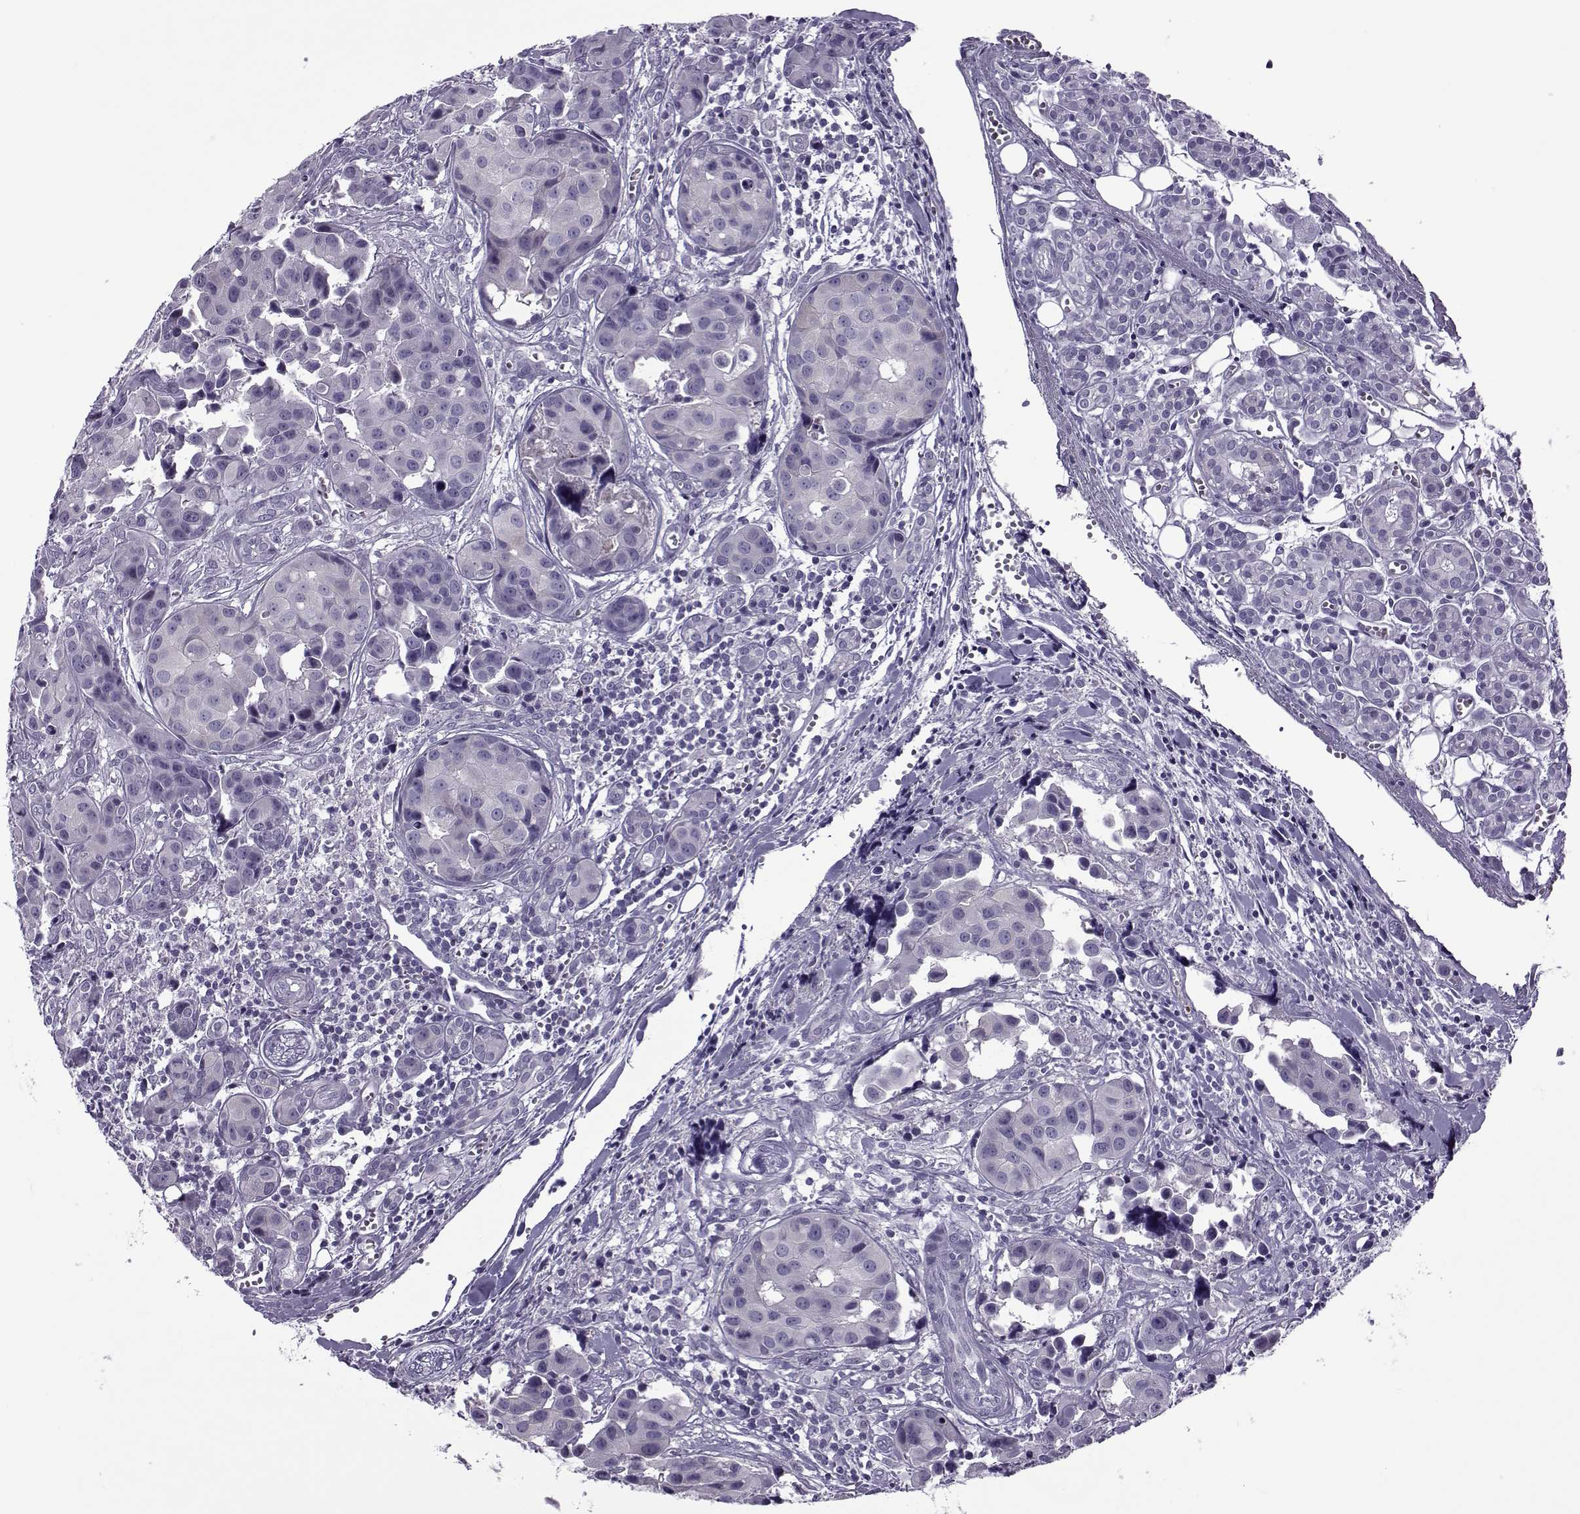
{"staining": {"intensity": "negative", "quantity": "none", "location": "none"}, "tissue": "head and neck cancer", "cell_type": "Tumor cells", "image_type": "cancer", "snomed": [{"axis": "morphology", "description": "Adenocarcinoma, NOS"}, {"axis": "topography", "description": "Head-Neck"}], "caption": "Tumor cells are negative for brown protein staining in head and neck cancer. (DAB IHC visualized using brightfield microscopy, high magnification).", "gene": "OIP5", "patient": {"sex": "male", "age": 76}}